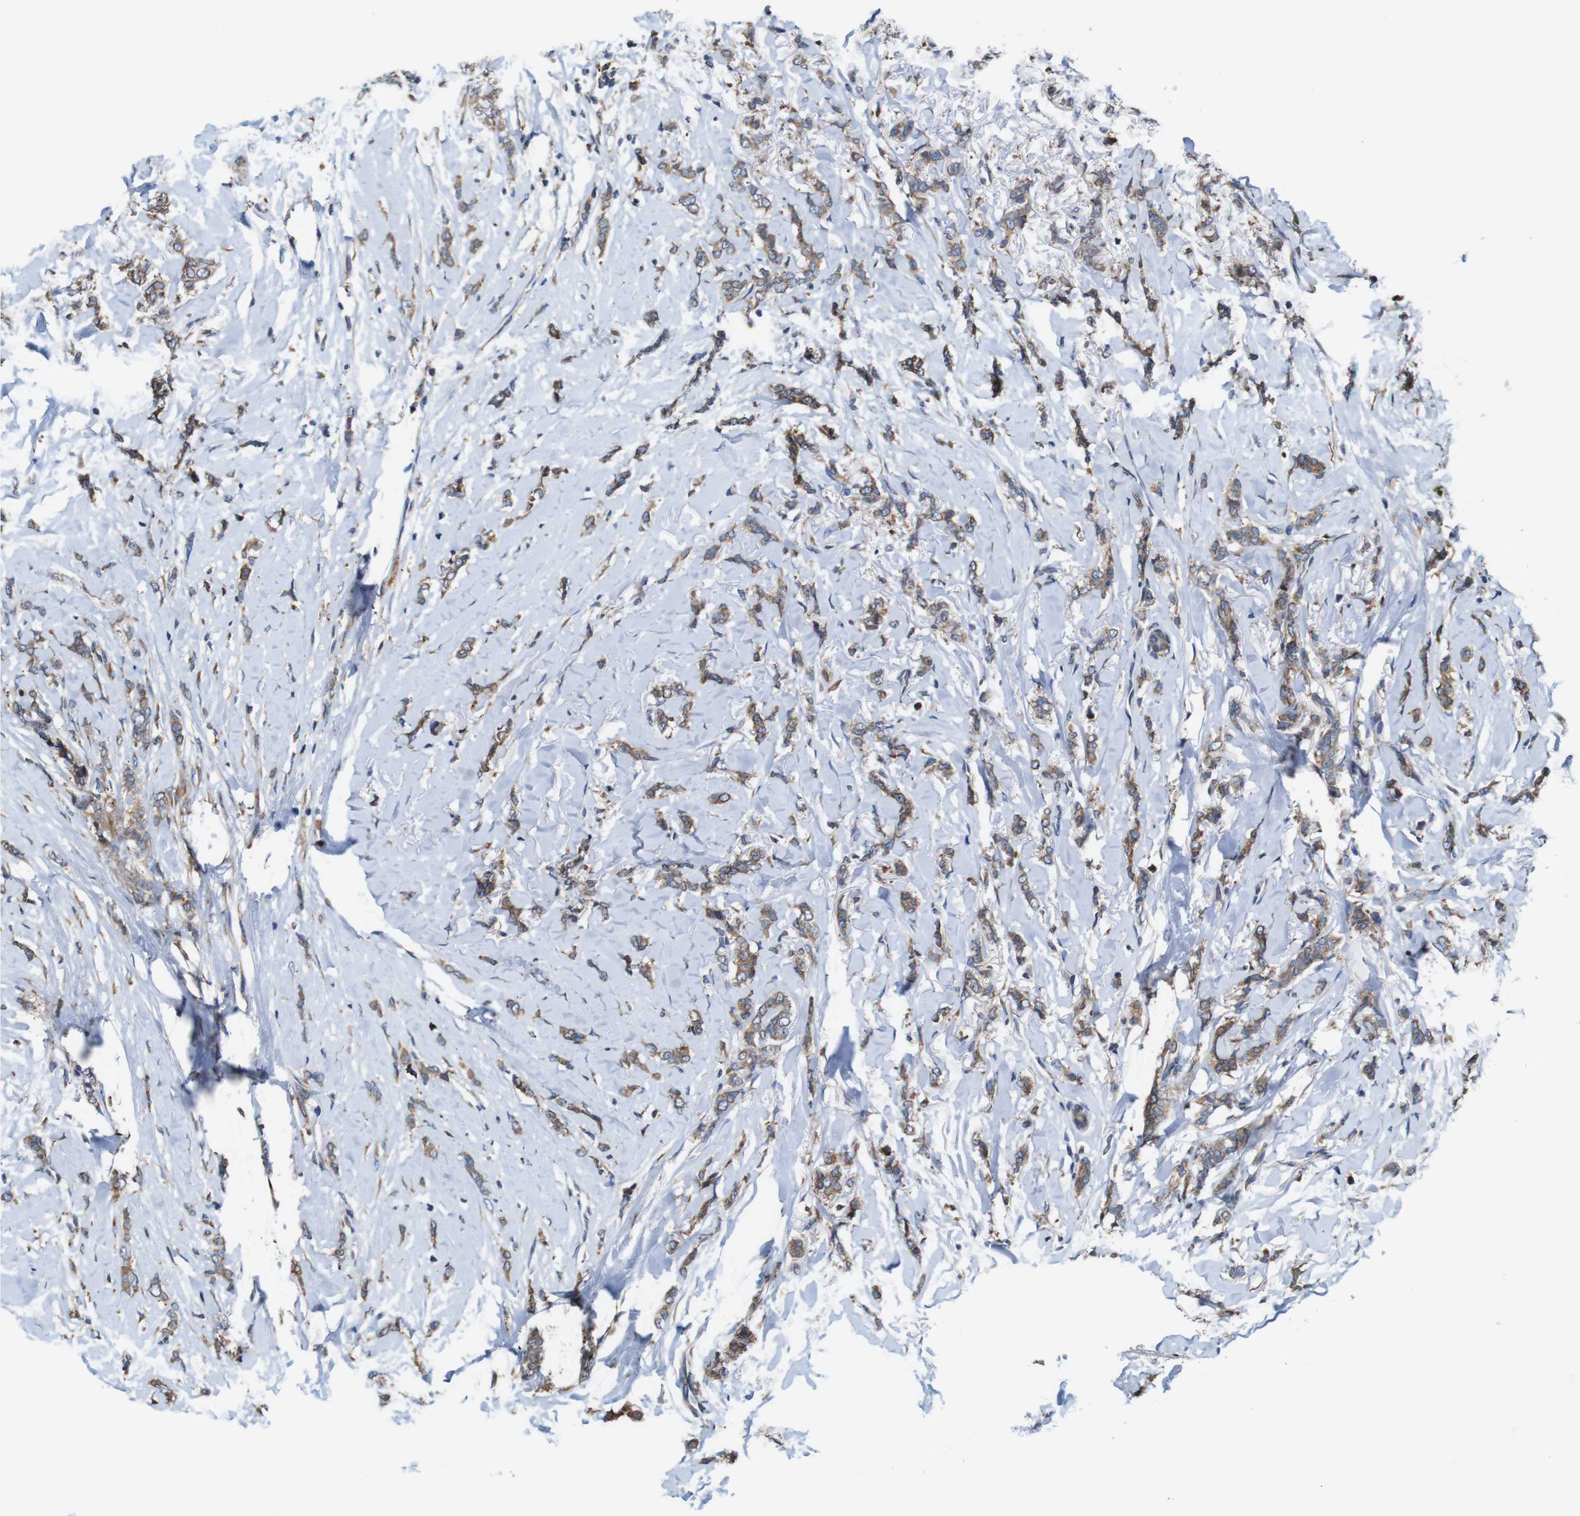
{"staining": {"intensity": "moderate", "quantity": ">75%", "location": "cytoplasmic/membranous"}, "tissue": "breast cancer", "cell_type": "Tumor cells", "image_type": "cancer", "snomed": [{"axis": "morphology", "description": "Lobular carcinoma"}, {"axis": "topography", "description": "Skin"}, {"axis": "topography", "description": "Breast"}], "caption": "Protein staining of breast lobular carcinoma tissue shows moderate cytoplasmic/membranous positivity in about >75% of tumor cells.", "gene": "UGGT1", "patient": {"sex": "female", "age": 46}}